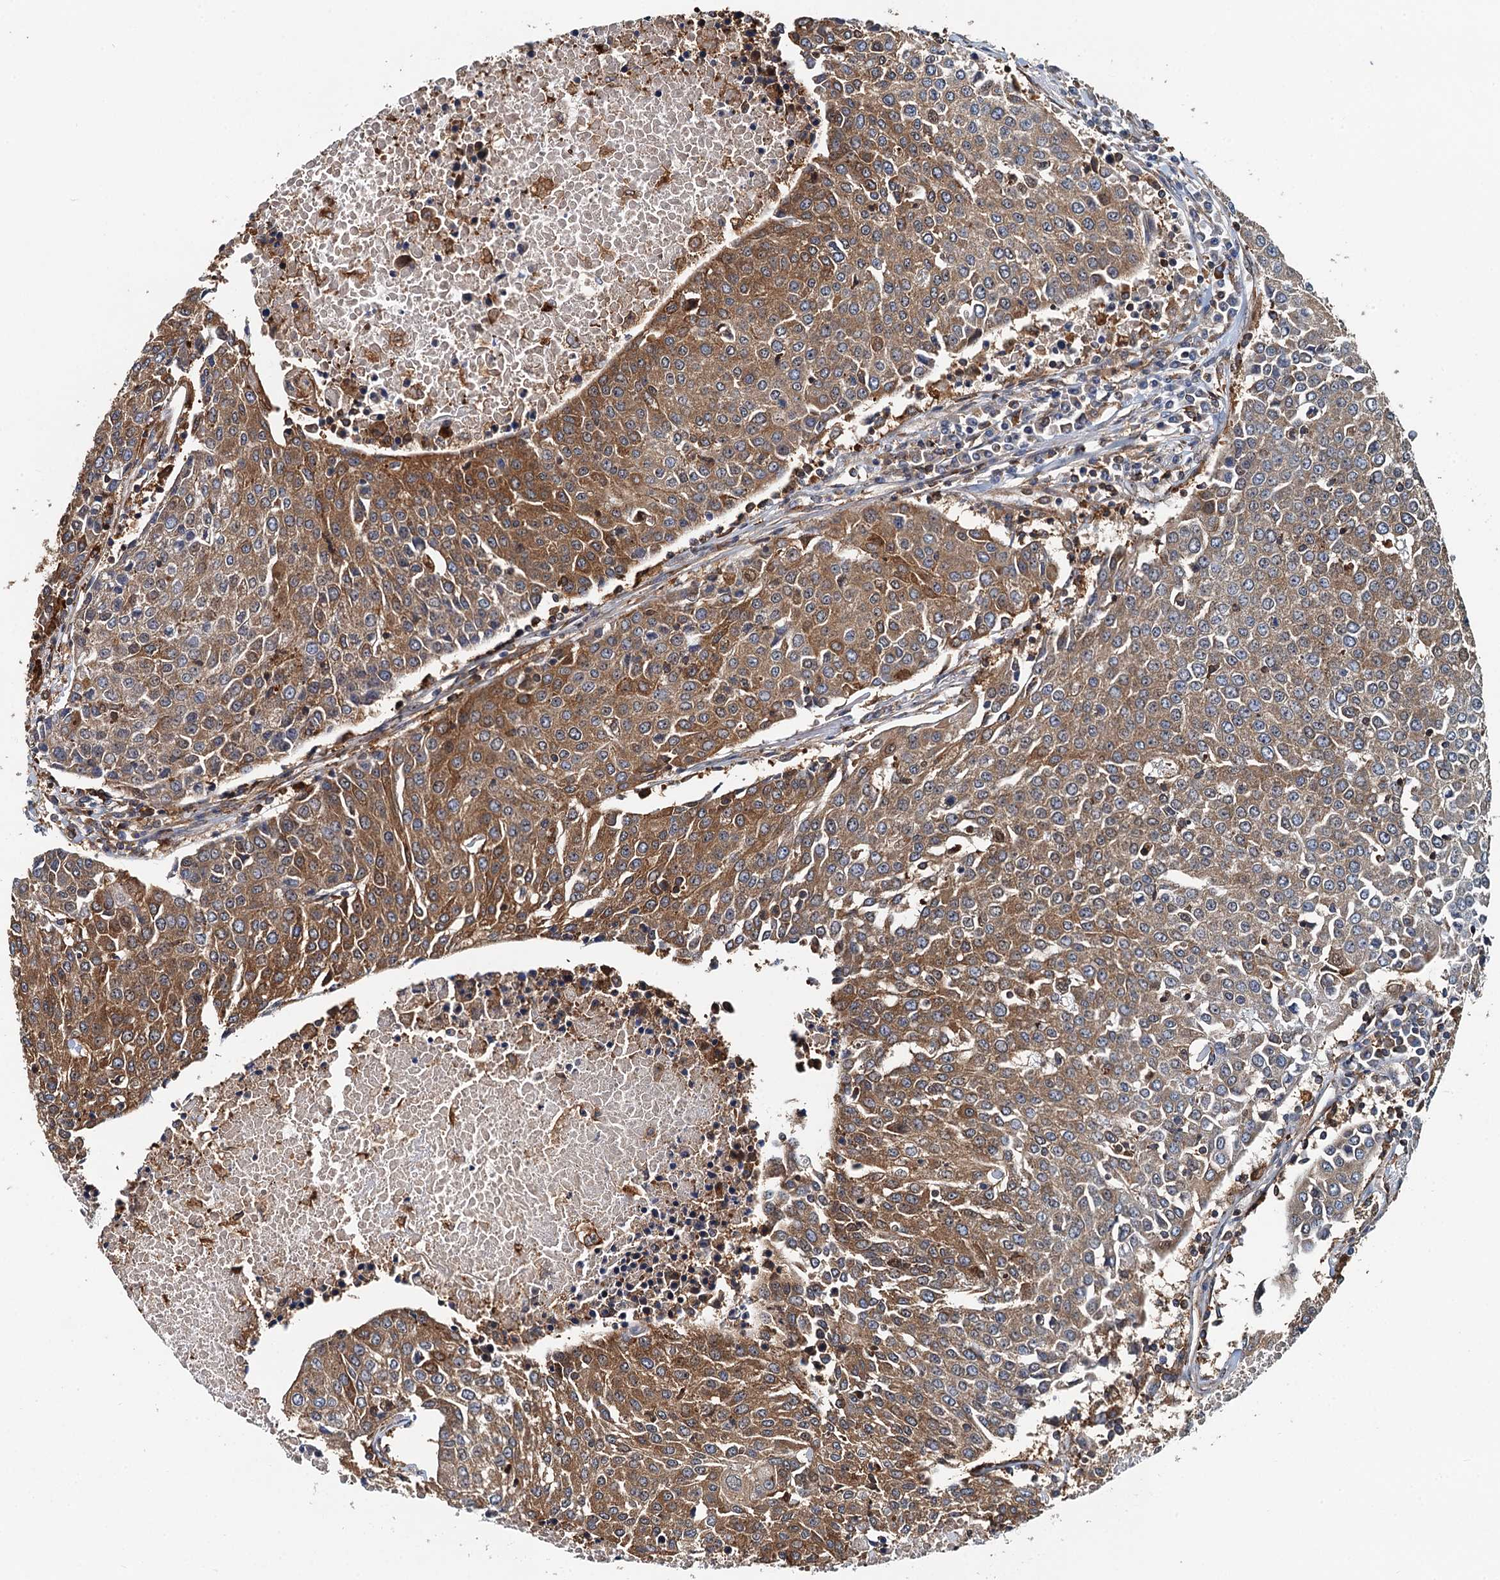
{"staining": {"intensity": "moderate", "quantity": ">75%", "location": "cytoplasmic/membranous"}, "tissue": "urothelial cancer", "cell_type": "Tumor cells", "image_type": "cancer", "snomed": [{"axis": "morphology", "description": "Urothelial carcinoma, High grade"}, {"axis": "topography", "description": "Urinary bladder"}], "caption": "Human urothelial carcinoma (high-grade) stained for a protein (brown) shows moderate cytoplasmic/membranous positive positivity in approximately >75% of tumor cells.", "gene": "USP6NL", "patient": {"sex": "female", "age": 85}}